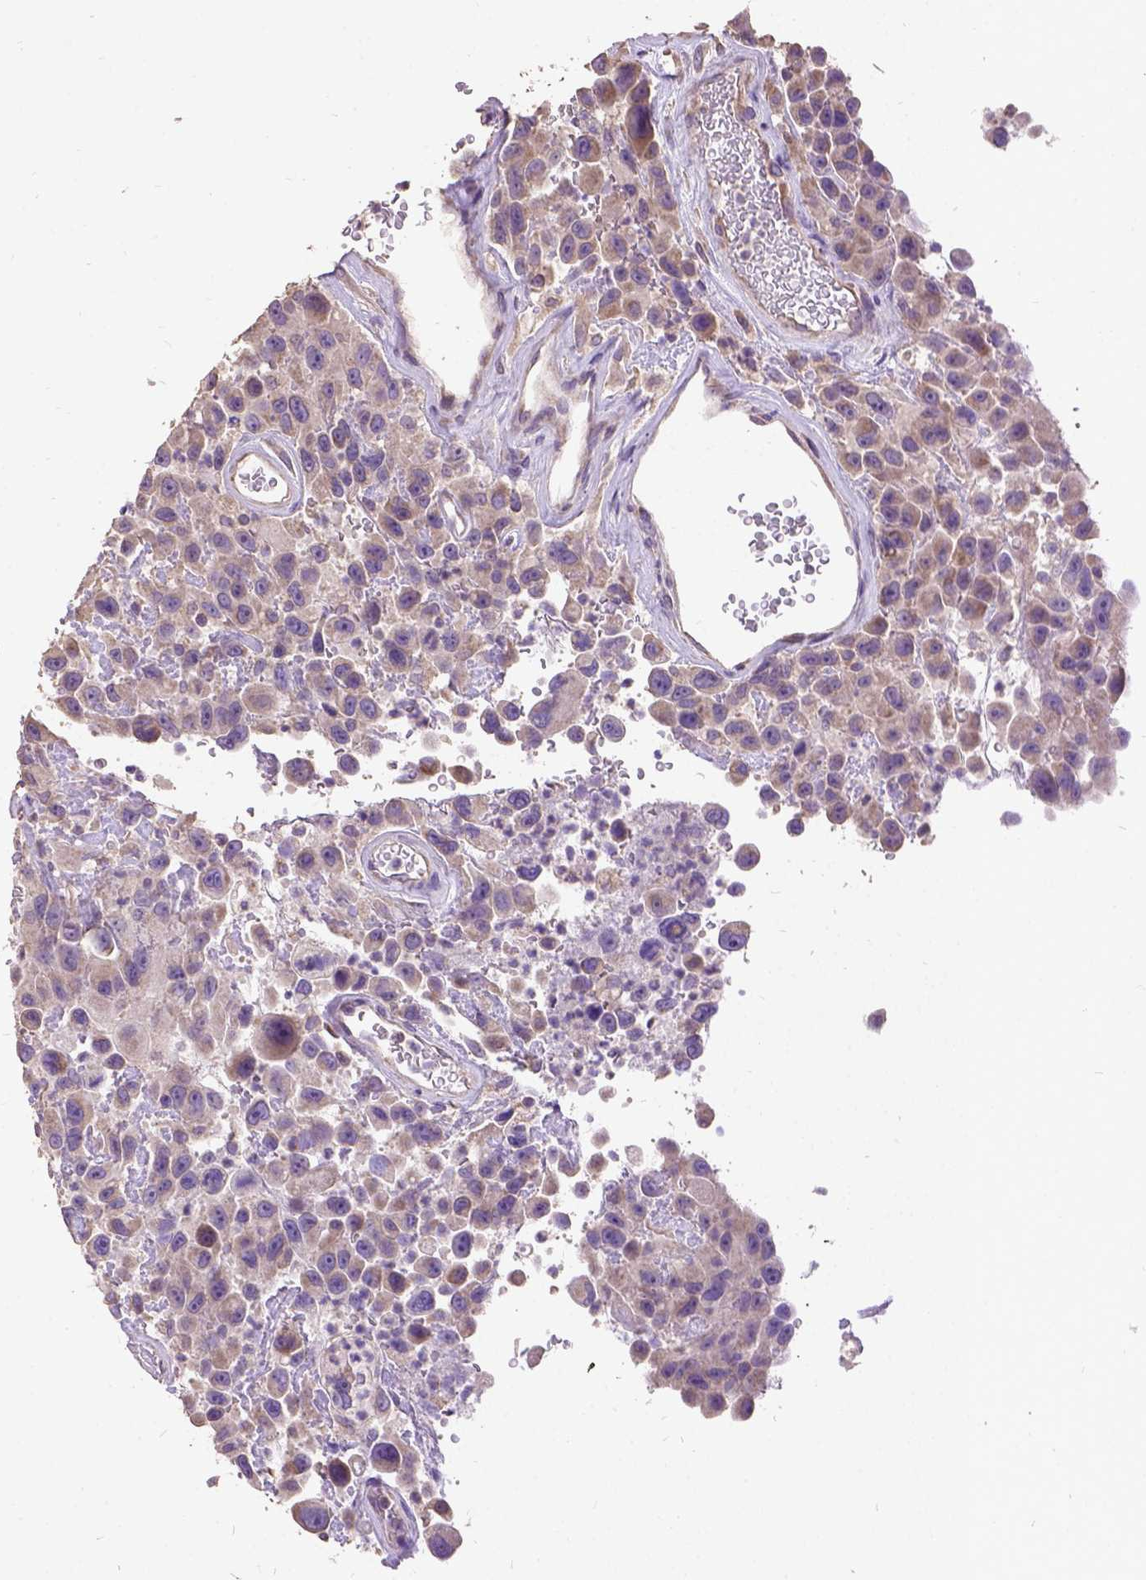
{"staining": {"intensity": "weak", "quantity": ">75%", "location": "cytoplasmic/membranous"}, "tissue": "urothelial cancer", "cell_type": "Tumor cells", "image_type": "cancer", "snomed": [{"axis": "morphology", "description": "Urothelial carcinoma, High grade"}, {"axis": "topography", "description": "Urinary bladder"}], "caption": "IHC micrograph of urothelial cancer stained for a protein (brown), which exhibits low levels of weak cytoplasmic/membranous expression in approximately >75% of tumor cells.", "gene": "DQX1", "patient": {"sex": "male", "age": 53}}